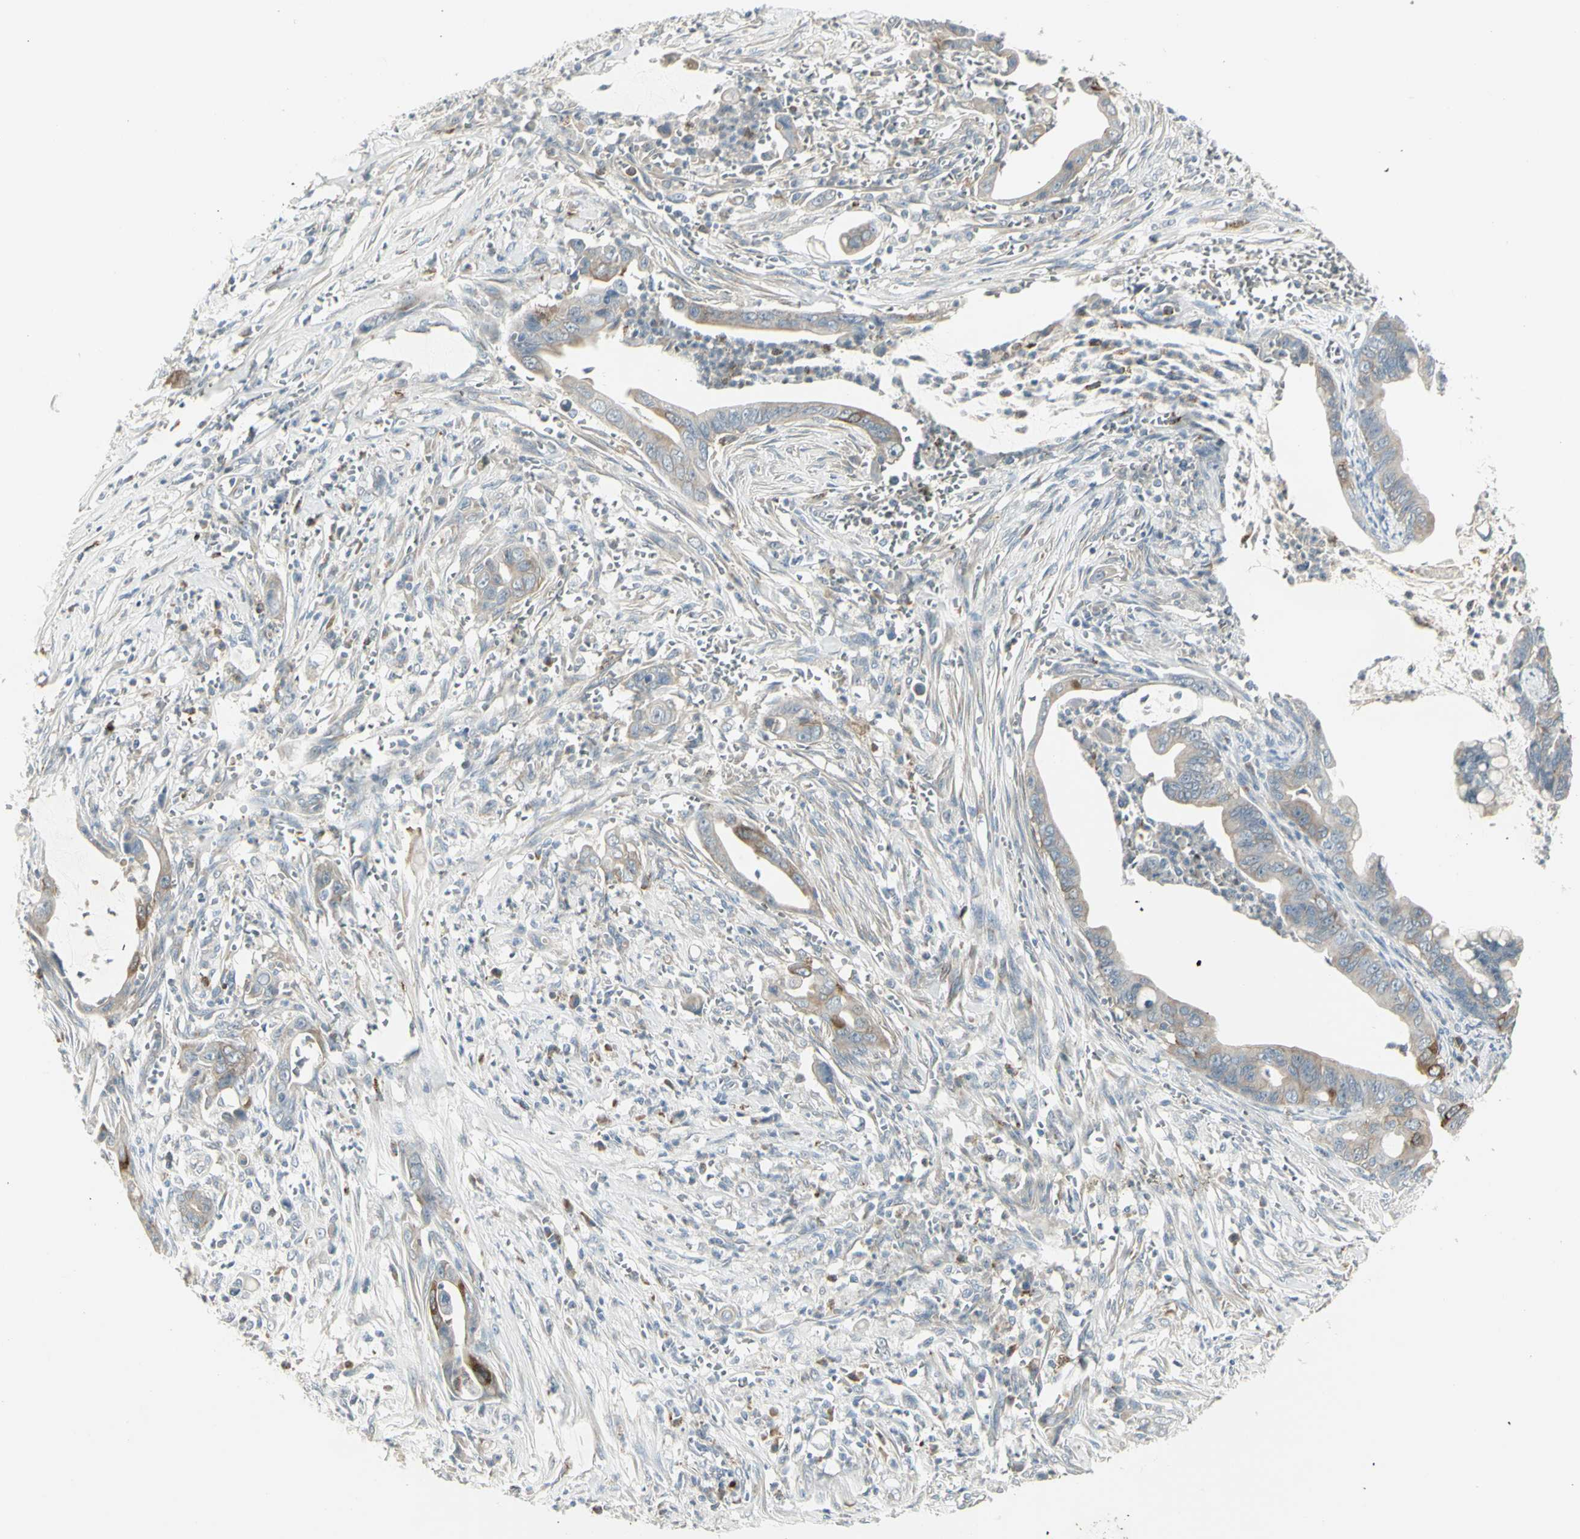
{"staining": {"intensity": "moderate", "quantity": "25%-75%", "location": "cytoplasmic/membranous"}, "tissue": "pancreatic cancer", "cell_type": "Tumor cells", "image_type": "cancer", "snomed": [{"axis": "morphology", "description": "Adenocarcinoma, NOS"}, {"axis": "topography", "description": "Pancreas"}], "caption": "IHC (DAB (3,3'-diaminobenzidine)) staining of human adenocarcinoma (pancreatic) shows moderate cytoplasmic/membranous protein staining in approximately 25%-75% of tumor cells. Using DAB (brown) and hematoxylin (blue) stains, captured at high magnification using brightfield microscopy.", "gene": "CCNB2", "patient": {"sex": "male", "age": 59}}